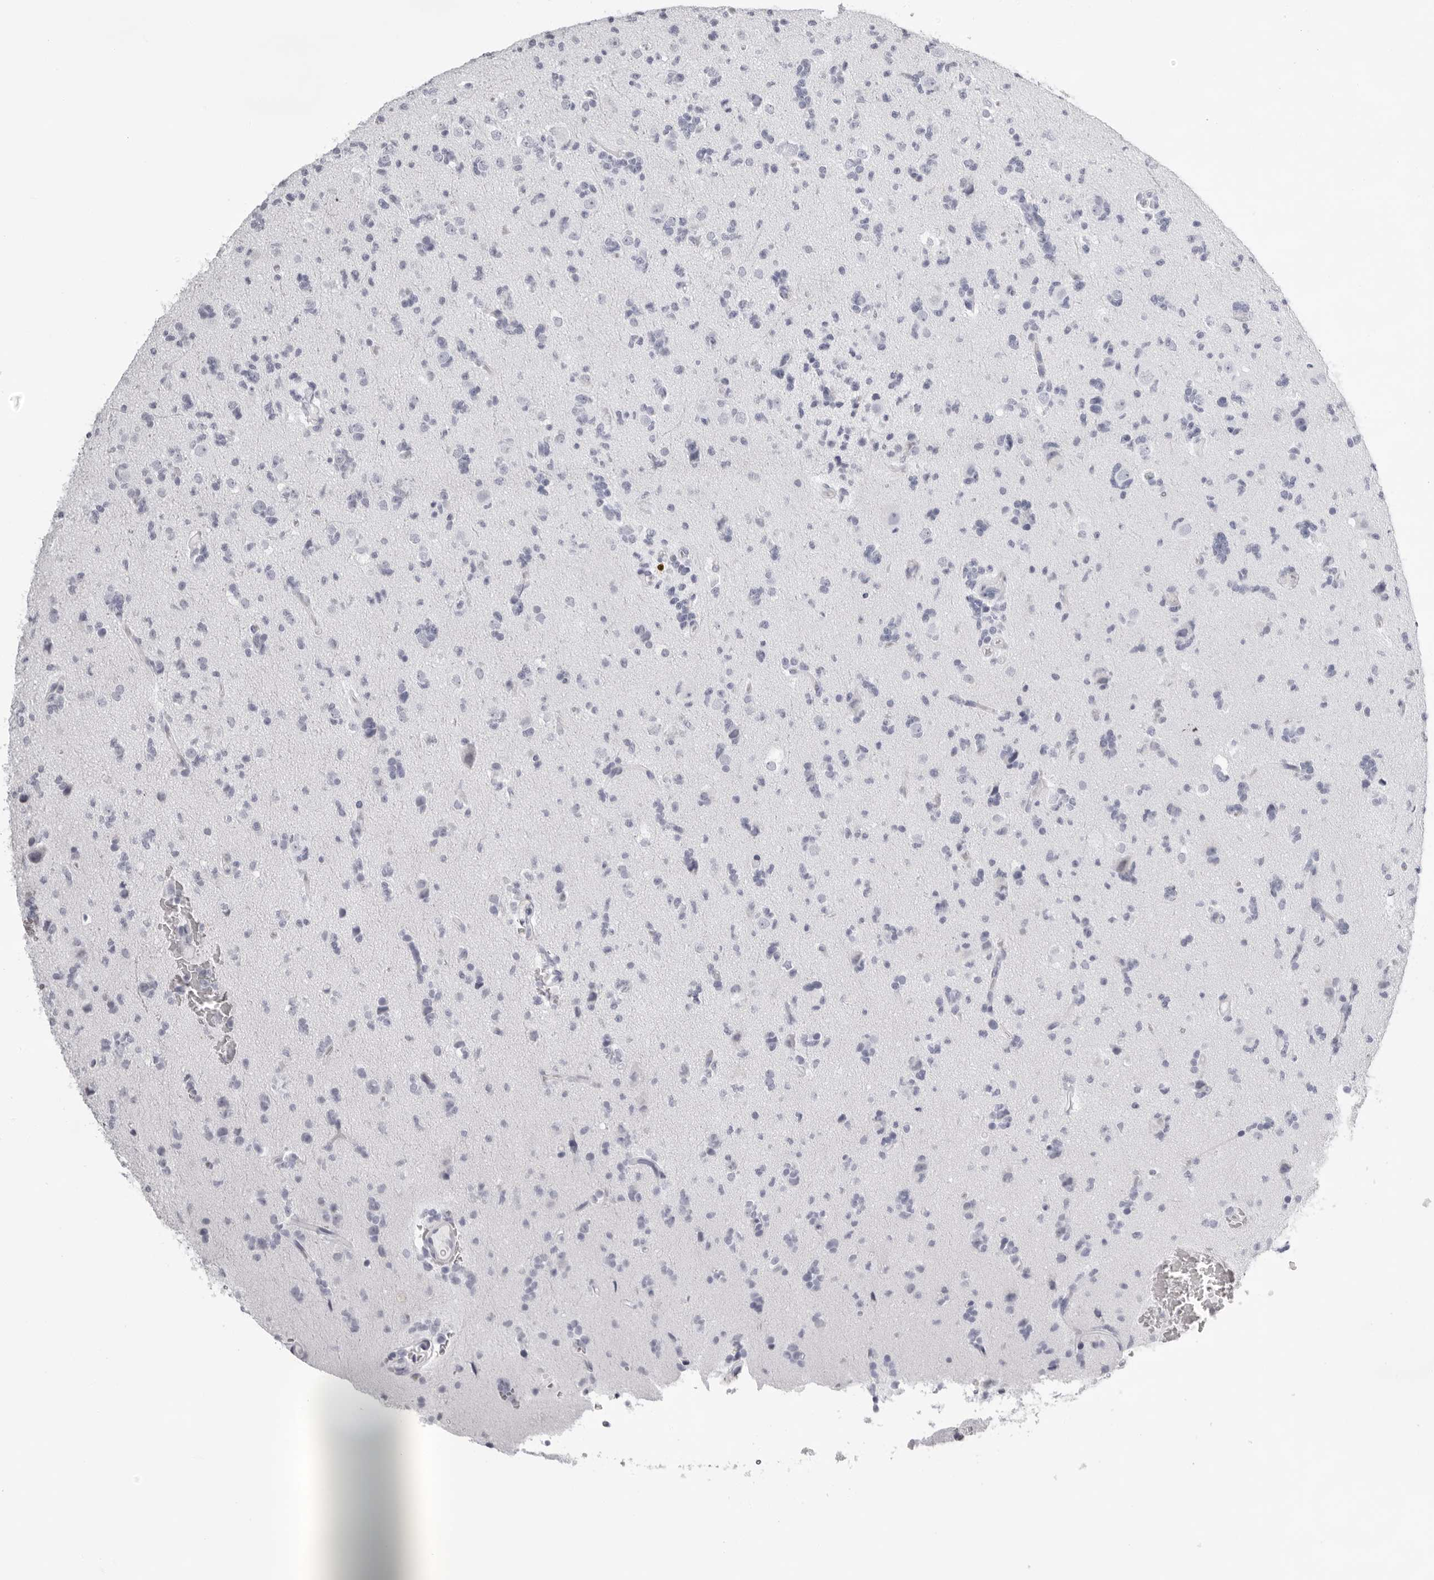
{"staining": {"intensity": "negative", "quantity": "none", "location": "none"}, "tissue": "glioma", "cell_type": "Tumor cells", "image_type": "cancer", "snomed": [{"axis": "morphology", "description": "Glioma, malignant, High grade"}, {"axis": "topography", "description": "Brain"}], "caption": "Immunohistochemistry photomicrograph of neoplastic tissue: malignant glioma (high-grade) stained with DAB exhibits no significant protein staining in tumor cells.", "gene": "TMOD4", "patient": {"sex": "female", "age": 62}}